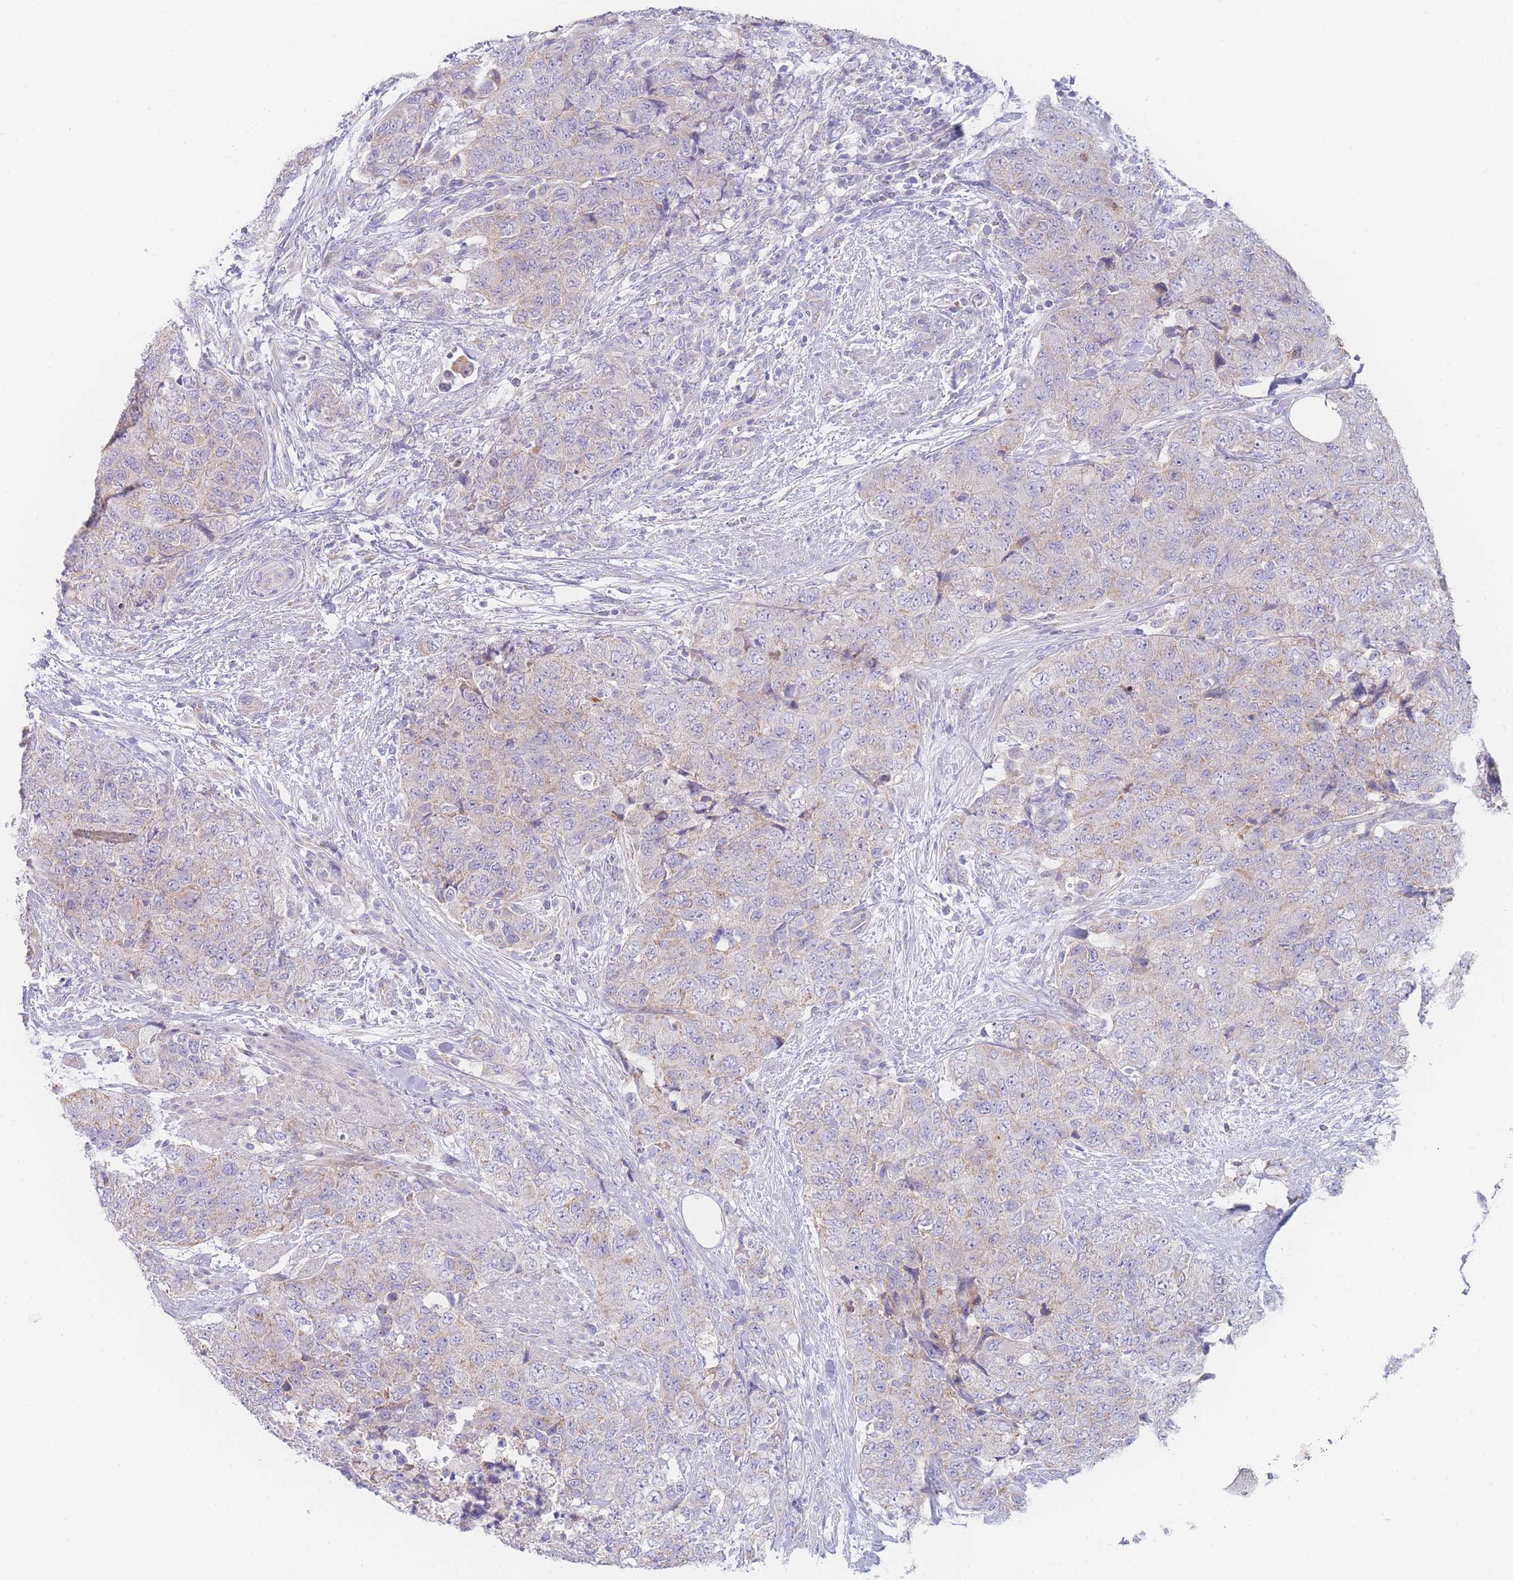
{"staining": {"intensity": "weak", "quantity": "<25%", "location": "cytoplasmic/membranous"}, "tissue": "urothelial cancer", "cell_type": "Tumor cells", "image_type": "cancer", "snomed": [{"axis": "morphology", "description": "Urothelial carcinoma, High grade"}, {"axis": "topography", "description": "Urinary bladder"}], "caption": "Immunohistochemistry (IHC) photomicrograph of urothelial cancer stained for a protein (brown), which displays no positivity in tumor cells.", "gene": "GPAM", "patient": {"sex": "female", "age": 78}}